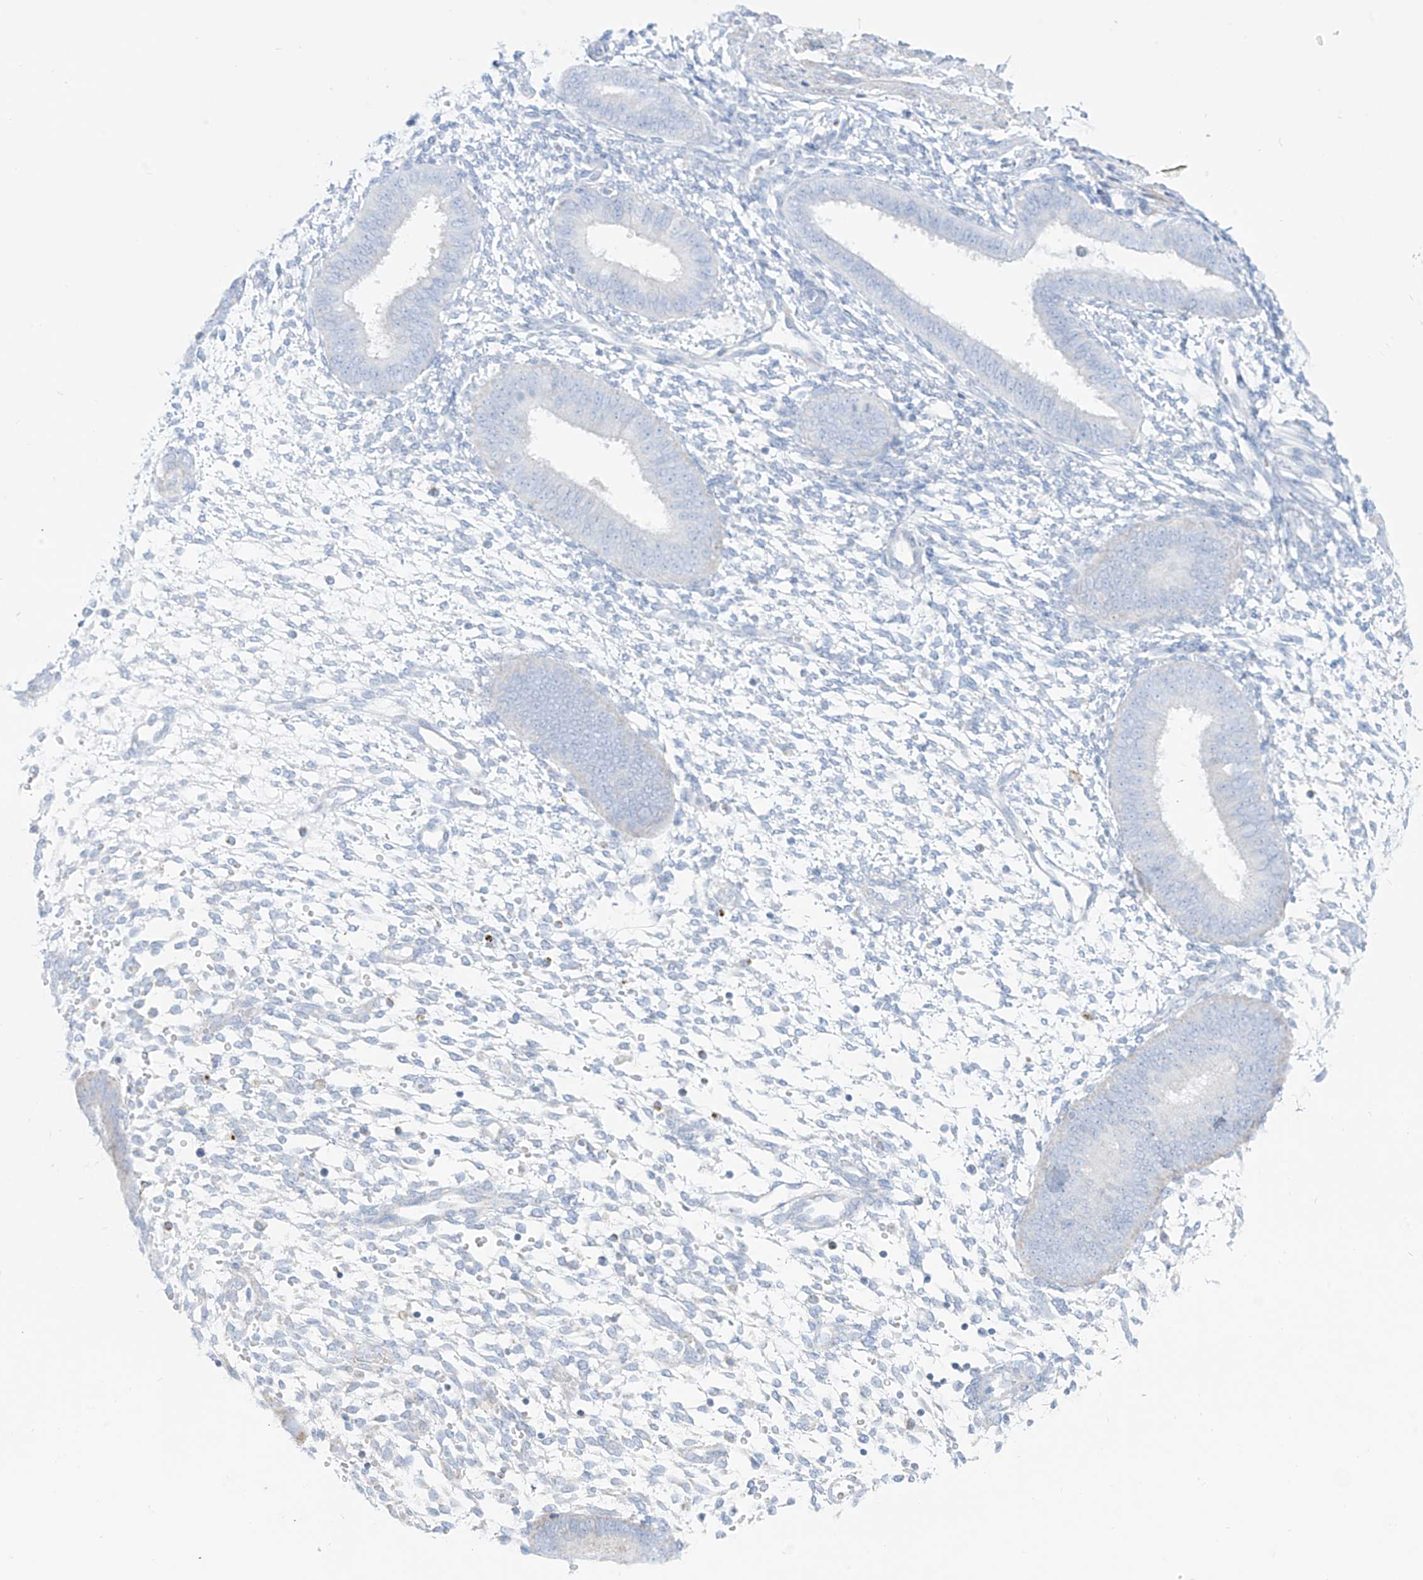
{"staining": {"intensity": "negative", "quantity": "none", "location": "none"}, "tissue": "endometrium", "cell_type": "Cells in endometrial stroma", "image_type": "normal", "snomed": [{"axis": "morphology", "description": "Normal tissue, NOS"}, {"axis": "topography", "description": "Uterus"}, {"axis": "topography", "description": "Endometrium"}], "caption": "This is an IHC photomicrograph of normal human endometrium. There is no expression in cells in endometrial stroma.", "gene": "SLC26A3", "patient": {"sex": "female", "age": 48}}